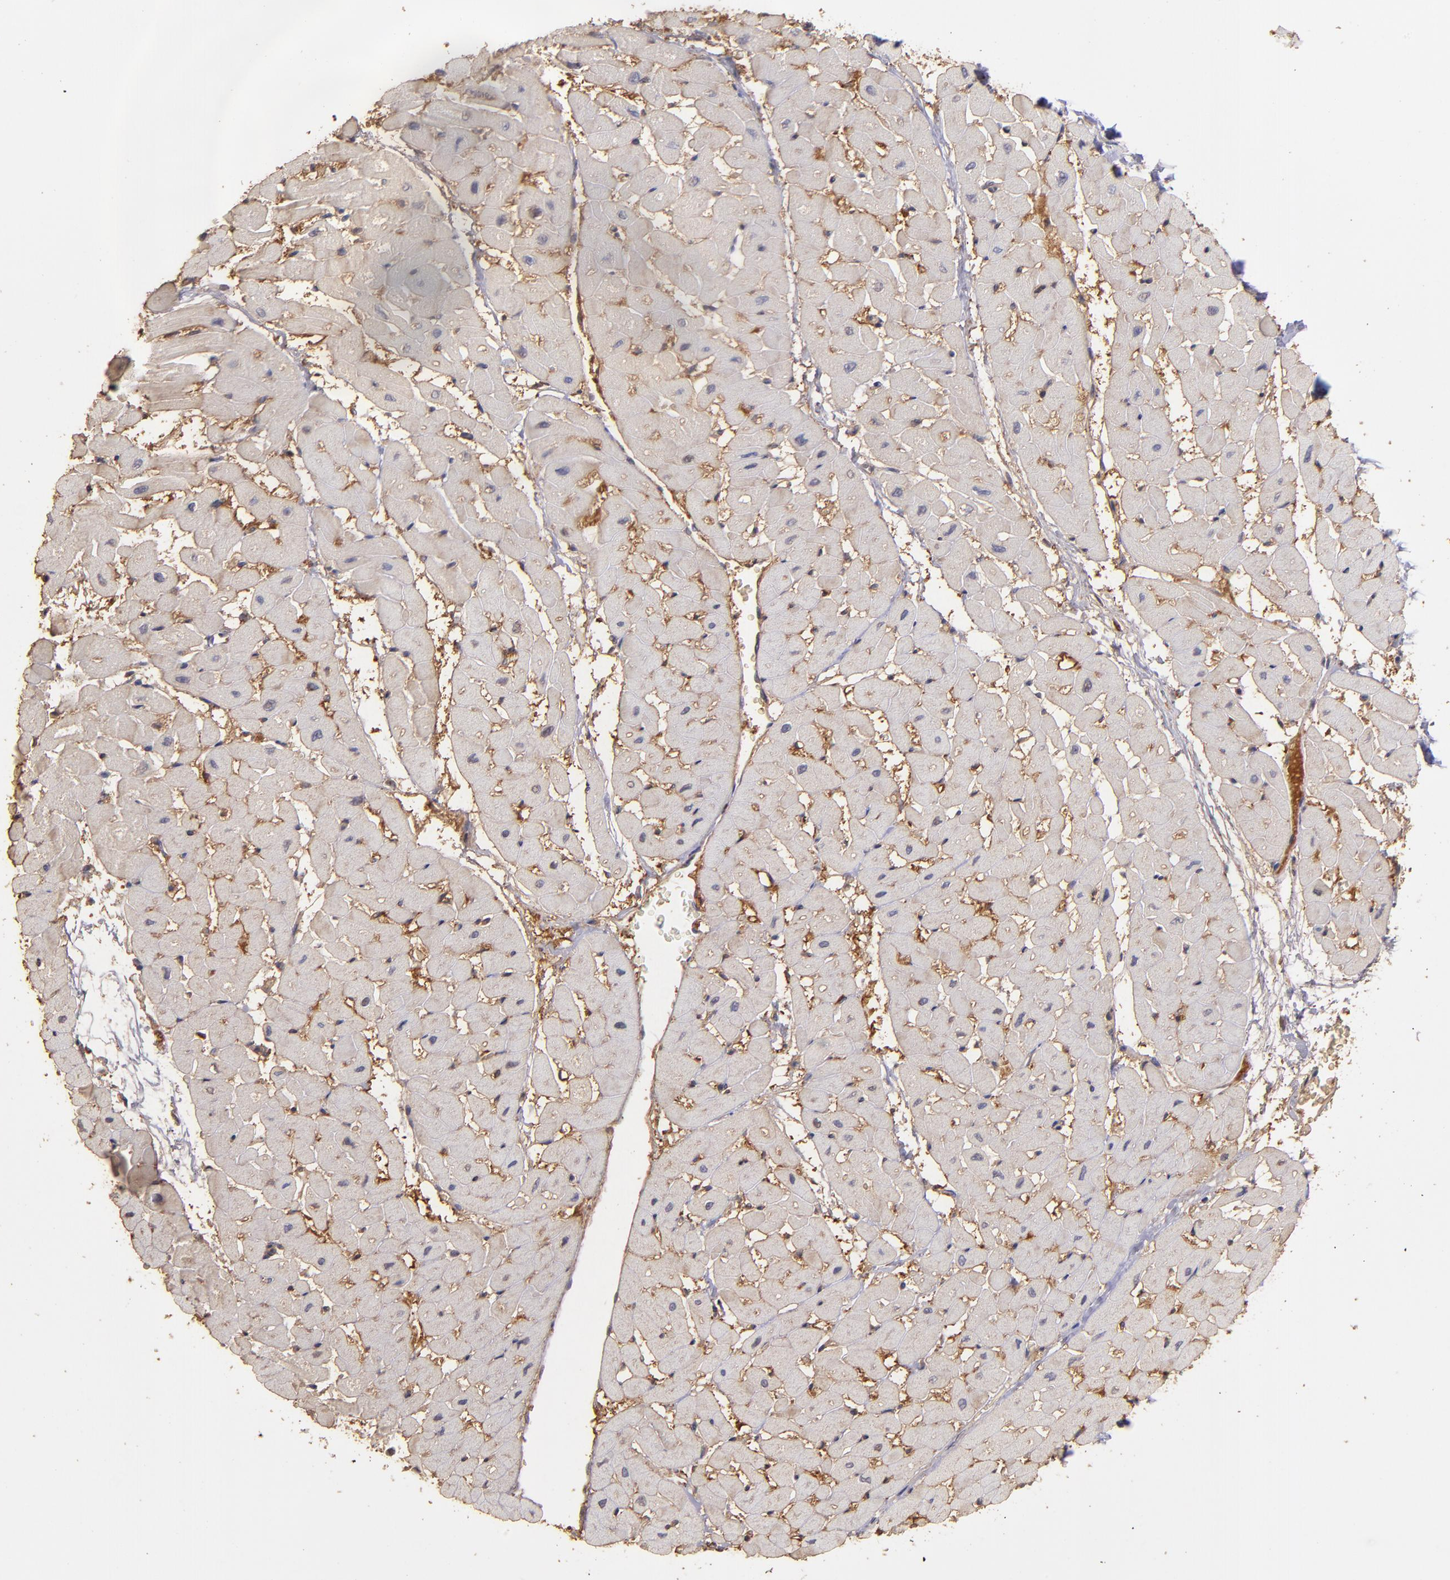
{"staining": {"intensity": "weak", "quantity": "25%-75%", "location": "cytoplasmic/membranous"}, "tissue": "heart muscle", "cell_type": "Cardiomyocytes", "image_type": "normal", "snomed": [{"axis": "morphology", "description": "Normal tissue, NOS"}, {"axis": "topography", "description": "Heart"}], "caption": "The immunohistochemical stain shows weak cytoplasmic/membranous expression in cardiomyocytes of benign heart muscle. The staining was performed using DAB (3,3'-diaminobenzidine) to visualize the protein expression in brown, while the nuclei were stained in blue with hematoxylin (Magnification: 20x).", "gene": "SRRD", "patient": {"sex": "male", "age": 45}}